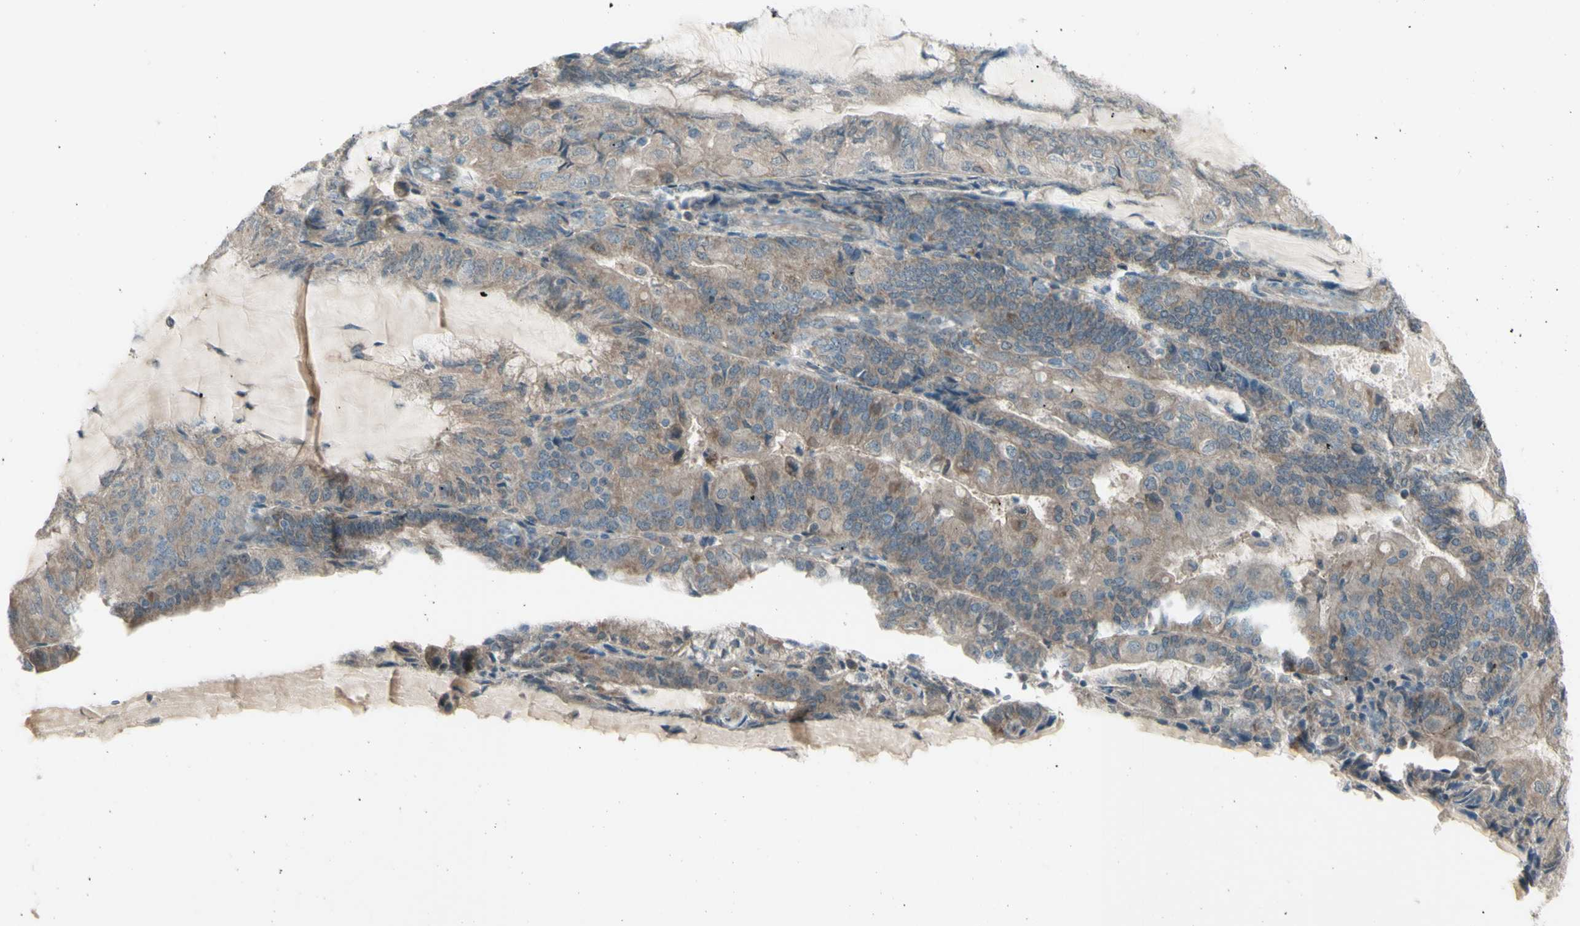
{"staining": {"intensity": "weak", "quantity": "25%-75%", "location": "cytoplasmic/membranous"}, "tissue": "endometrial cancer", "cell_type": "Tumor cells", "image_type": "cancer", "snomed": [{"axis": "morphology", "description": "Adenocarcinoma, NOS"}, {"axis": "topography", "description": "Endometrium"}], "caption": "Weak cytoplasmic/membranous staining is present in about 25%-75% of tumor cells in adenocarcinoma (endometrial).", "gene": "NAXD", "patient": {"sex": "female", "age": 81}}